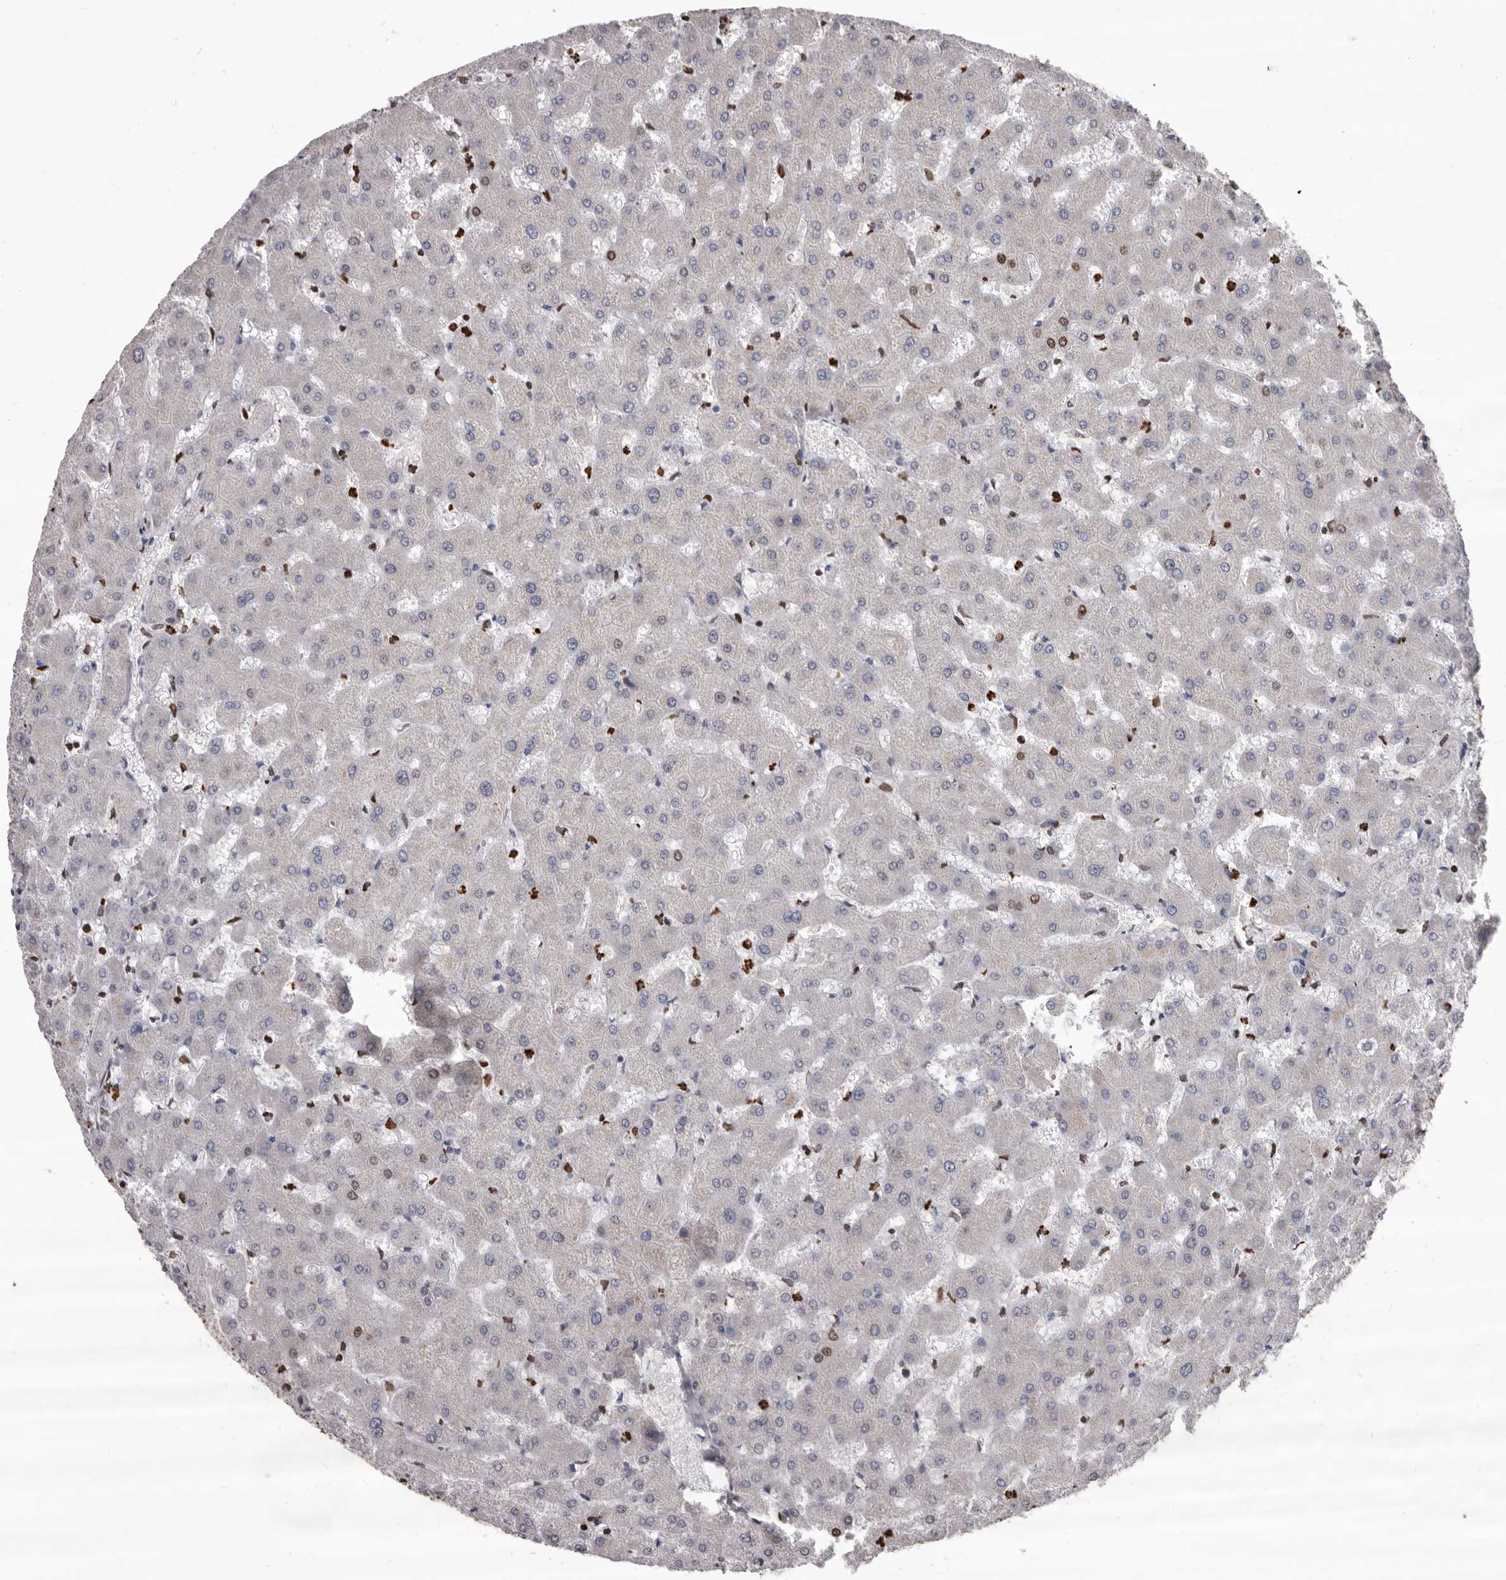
{"staining": {"intensity": "negative", "quantity": "none", "location": "none"}, "tissue": "liver", "cell_type": "Cholangiocytes", "image_type": "normal", "snomed": [{"axis": "morphology", "description": "Normal tissue, NOS"}, {"axis": "topography", "description": "Liver"}], "caption": "This is an immunohistochemistry histopathology image of benign liver. There is no expression in cholangiocytes.", "gene": "AHR", "patient": {"sex": "female", "age": 63}}